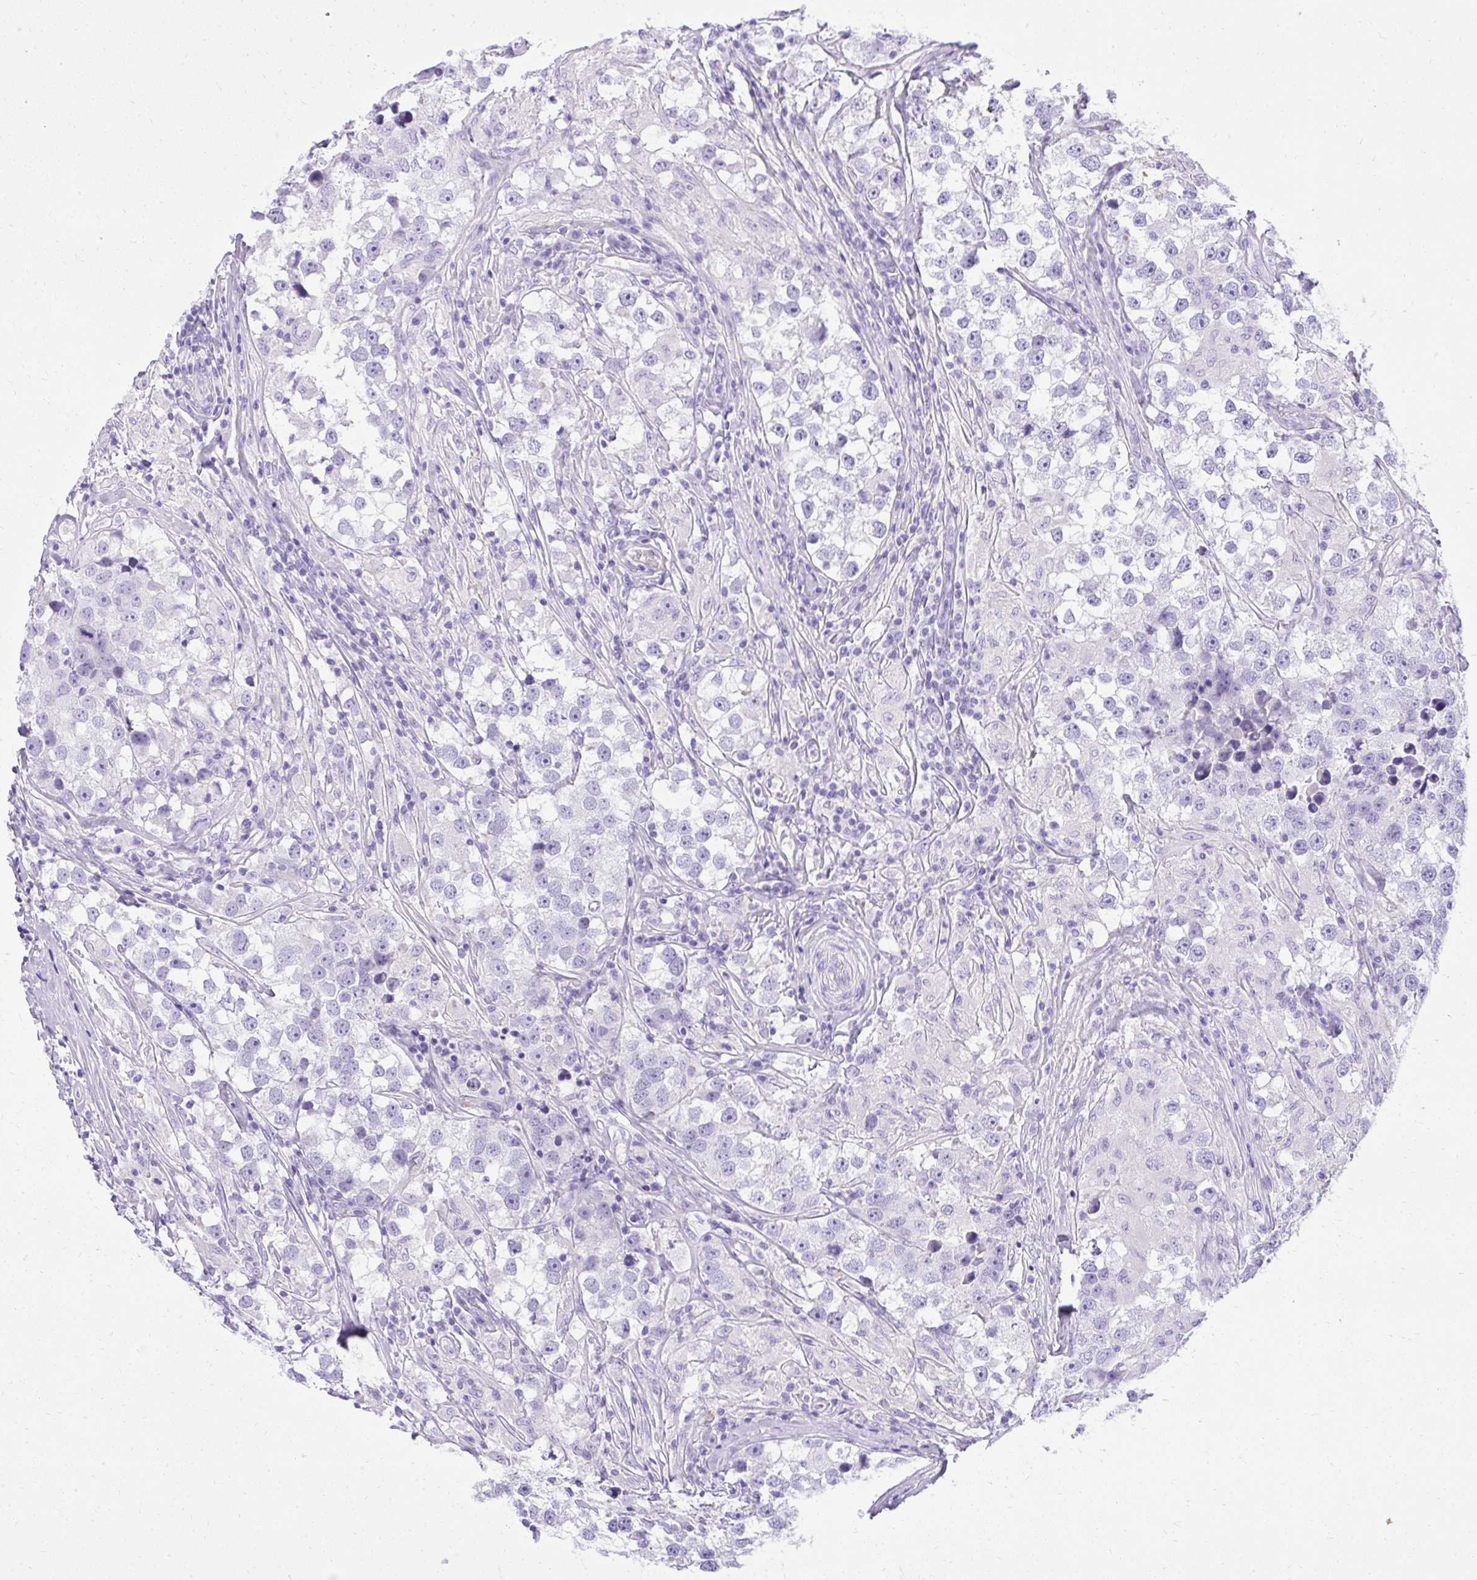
{"staining": {"intensity": "negative", "quantity": "none", "location": "none"}, "tissue": "testis cancer", "cell_type": "Tumor cells", "image_type": "cancer", "snomed": [{"axis": "morphology", "description": "Seminoma, NOS"}, {"axis": "topography", "description": "Testis"}], "caption": "Immunohistochemistry (IHC) of human testis seminoma exhibits no positivity in tumor cells.", "gene": "ST6GALNAC3", "patient": {"sex": "male", "age": 46}}